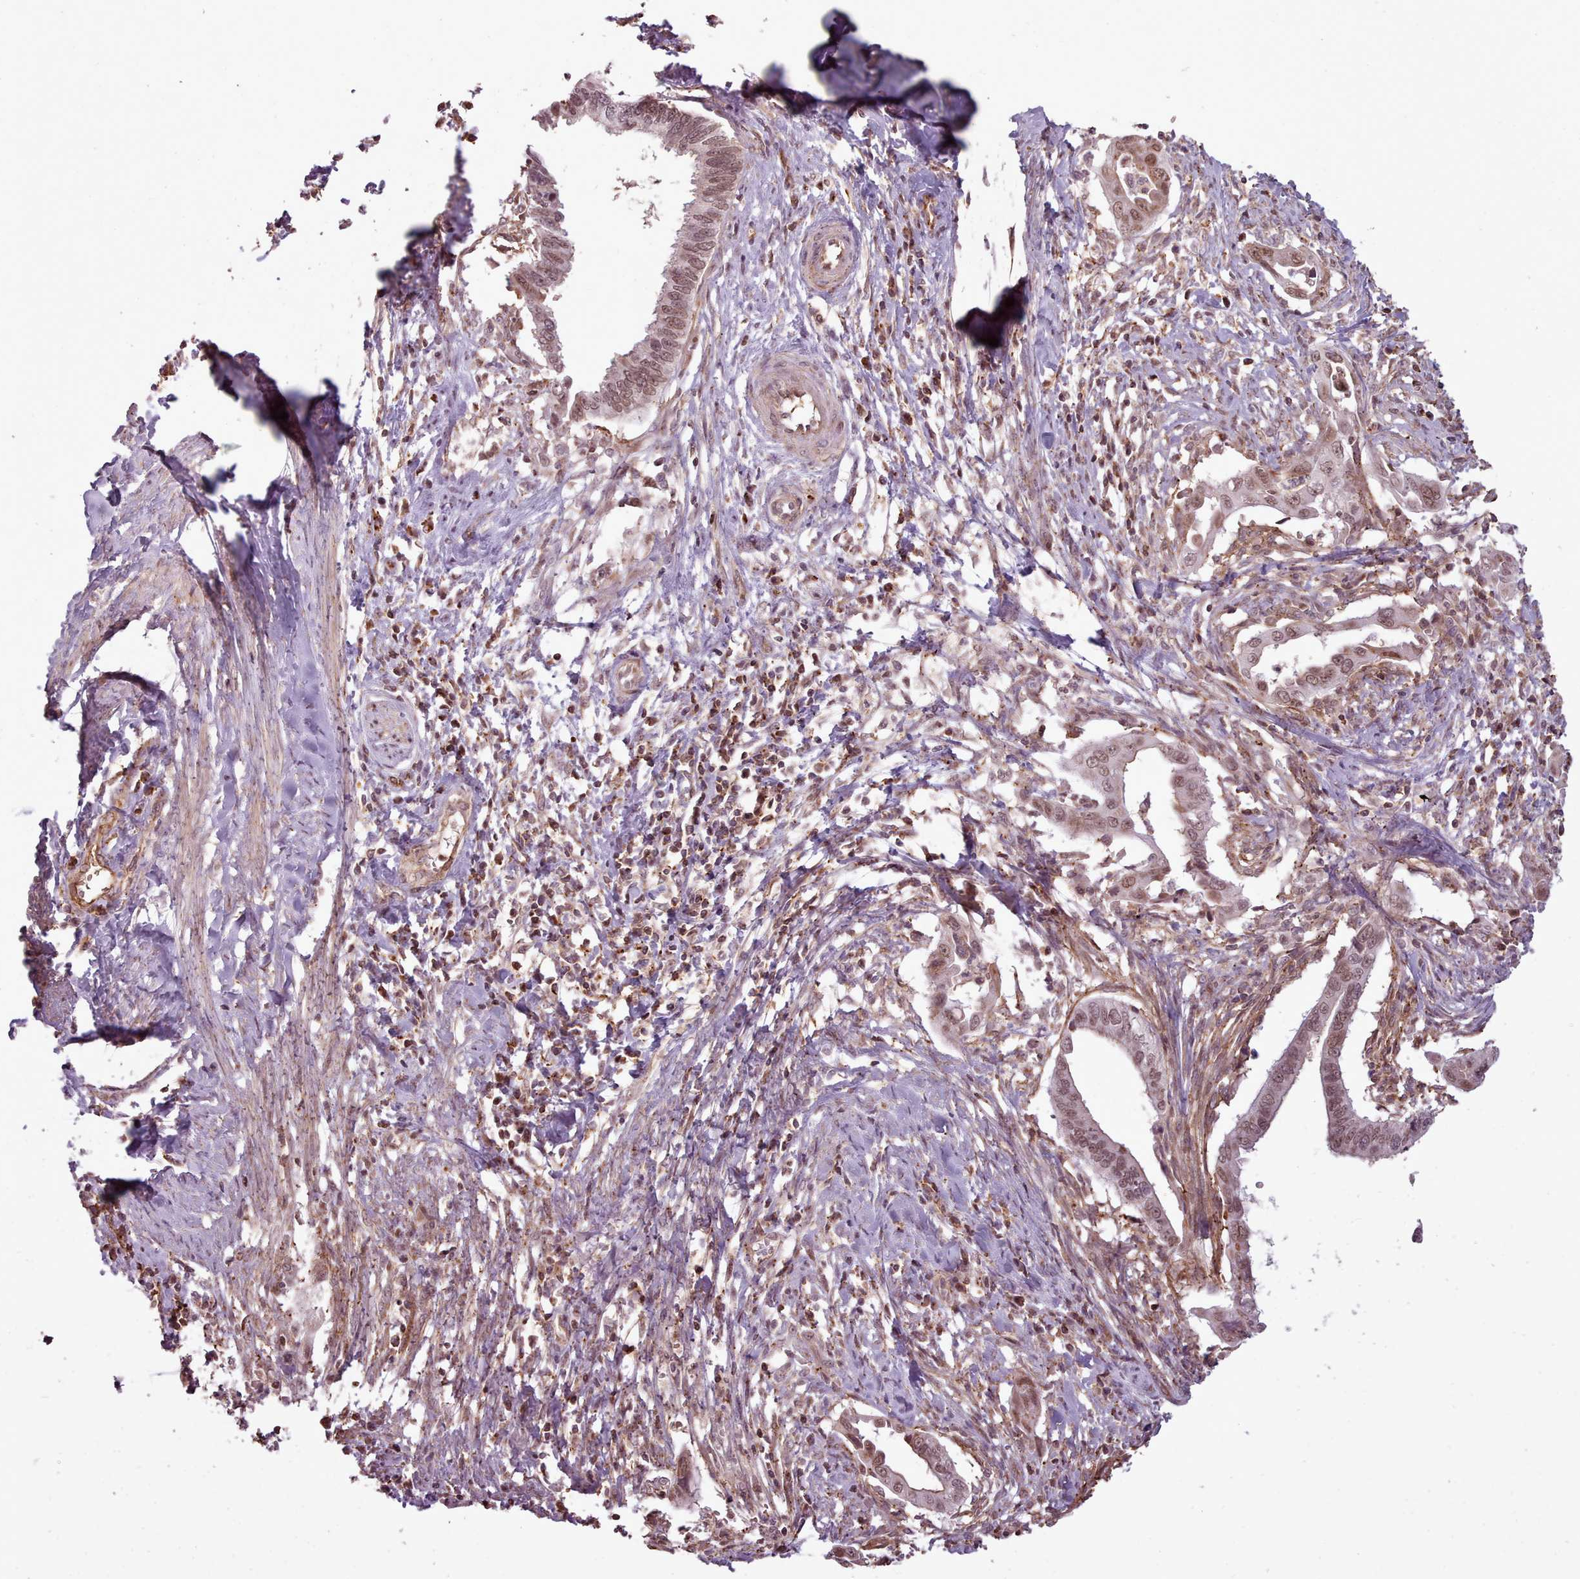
{"staining": {"intensity": "moderate", "quantity": ">75%", "location": "nuclear"}, "tissue": "cervical cancer", "cell_type": "Tumor cells", "image_type": "cancer", "snomed": [{"axis": "morphology", "description": "Adenocarcinoma, NOS"}, {"axis": "topography", "description": "Cervix"}], "caption": "DAB (3,3'-diaminobenzidine) immunohistochemical staining of human cervical cancer reveals moderate nuclear protein positivity in about >75% of tumor cells. (DAB IHC, brown staining for protein, blue staining for nuclei).", "gene": "ZMYM4", "patient": {"sex": "female", "age": 42}}